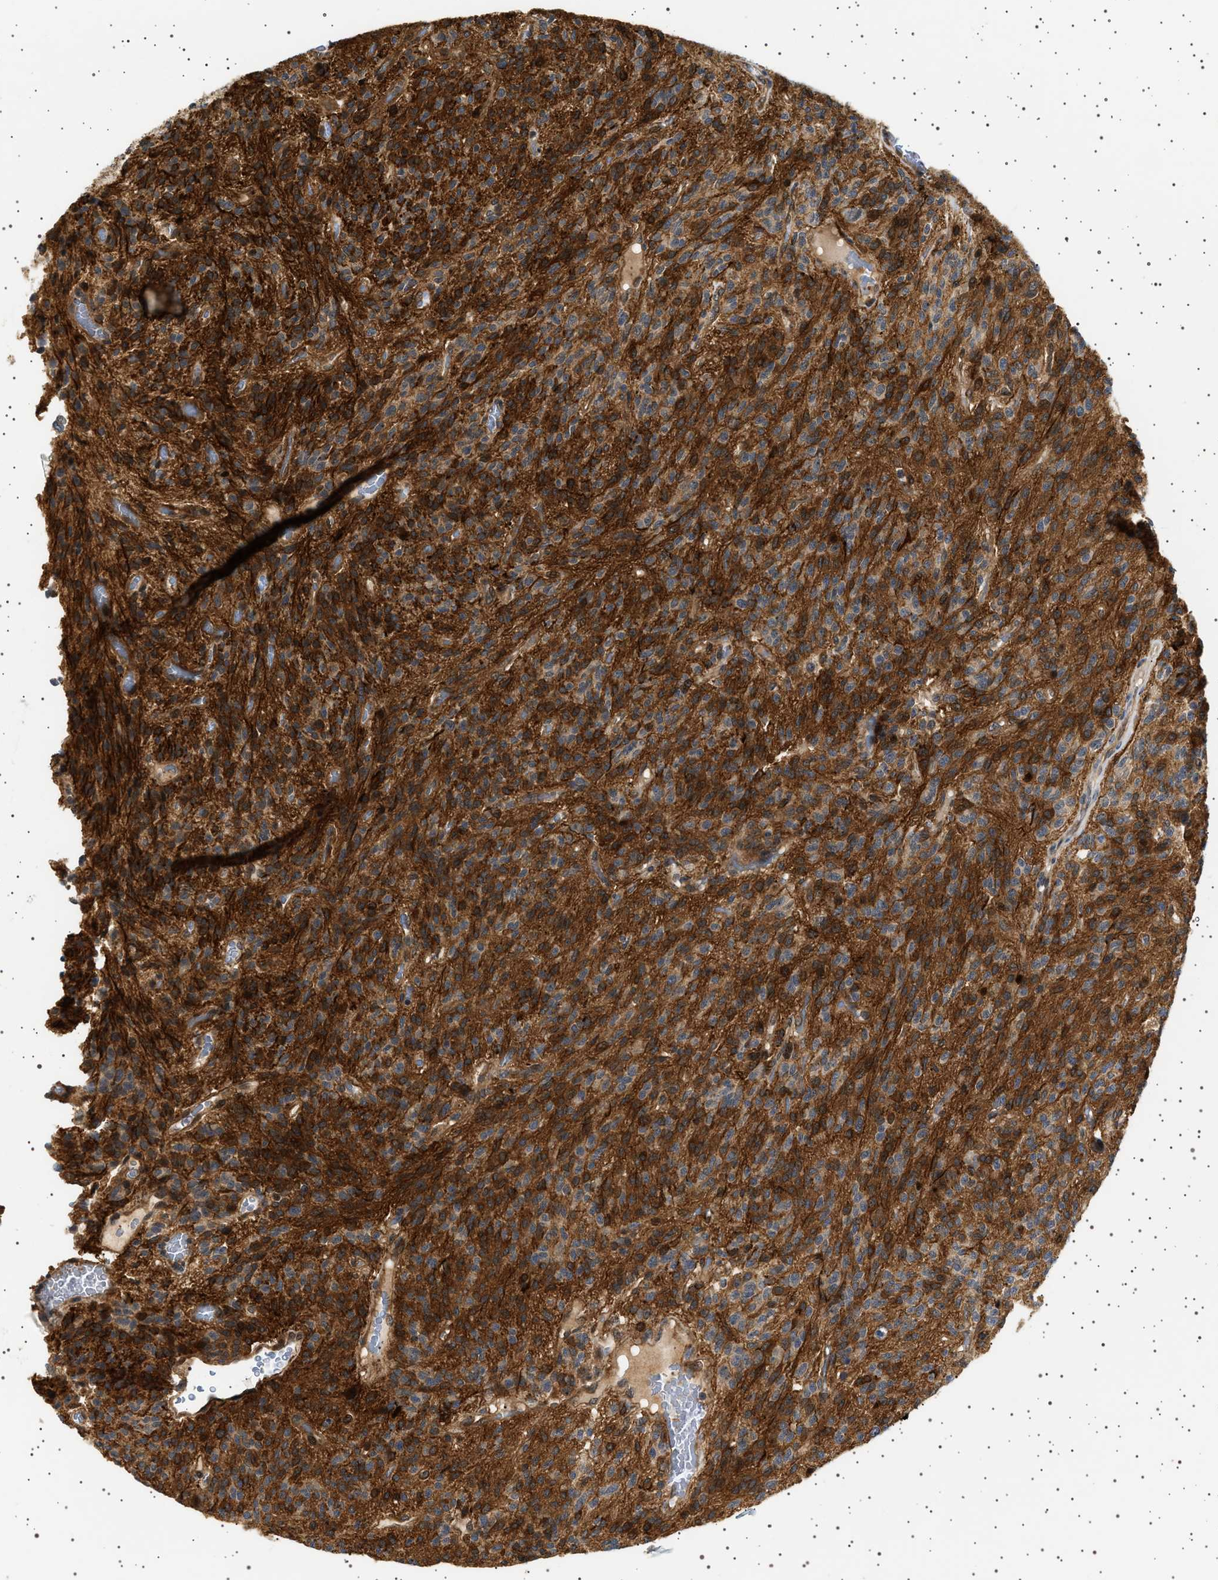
{"staining": {"intensity": "moderate", "quantity": "25%-75%", "location": "cytoplasmic/membranous"}, "tissue": "glioma", "cell_type": "Tumor cells", "image_type": "cancer", "snomed": [{"axis": "morphology", "description": "Glioma, malignant, High grade"}, {"axis": "topography", "description": "Brain"}], "caption": "Immunohistochemical staining of high-grade glioma (malignant) displays medium levels of moderate cytoplasmic/membranous expression in about 25%-75% of tumor cells.", "gene": "BAG3", "patient": {"sex": "male", "age": 34}}